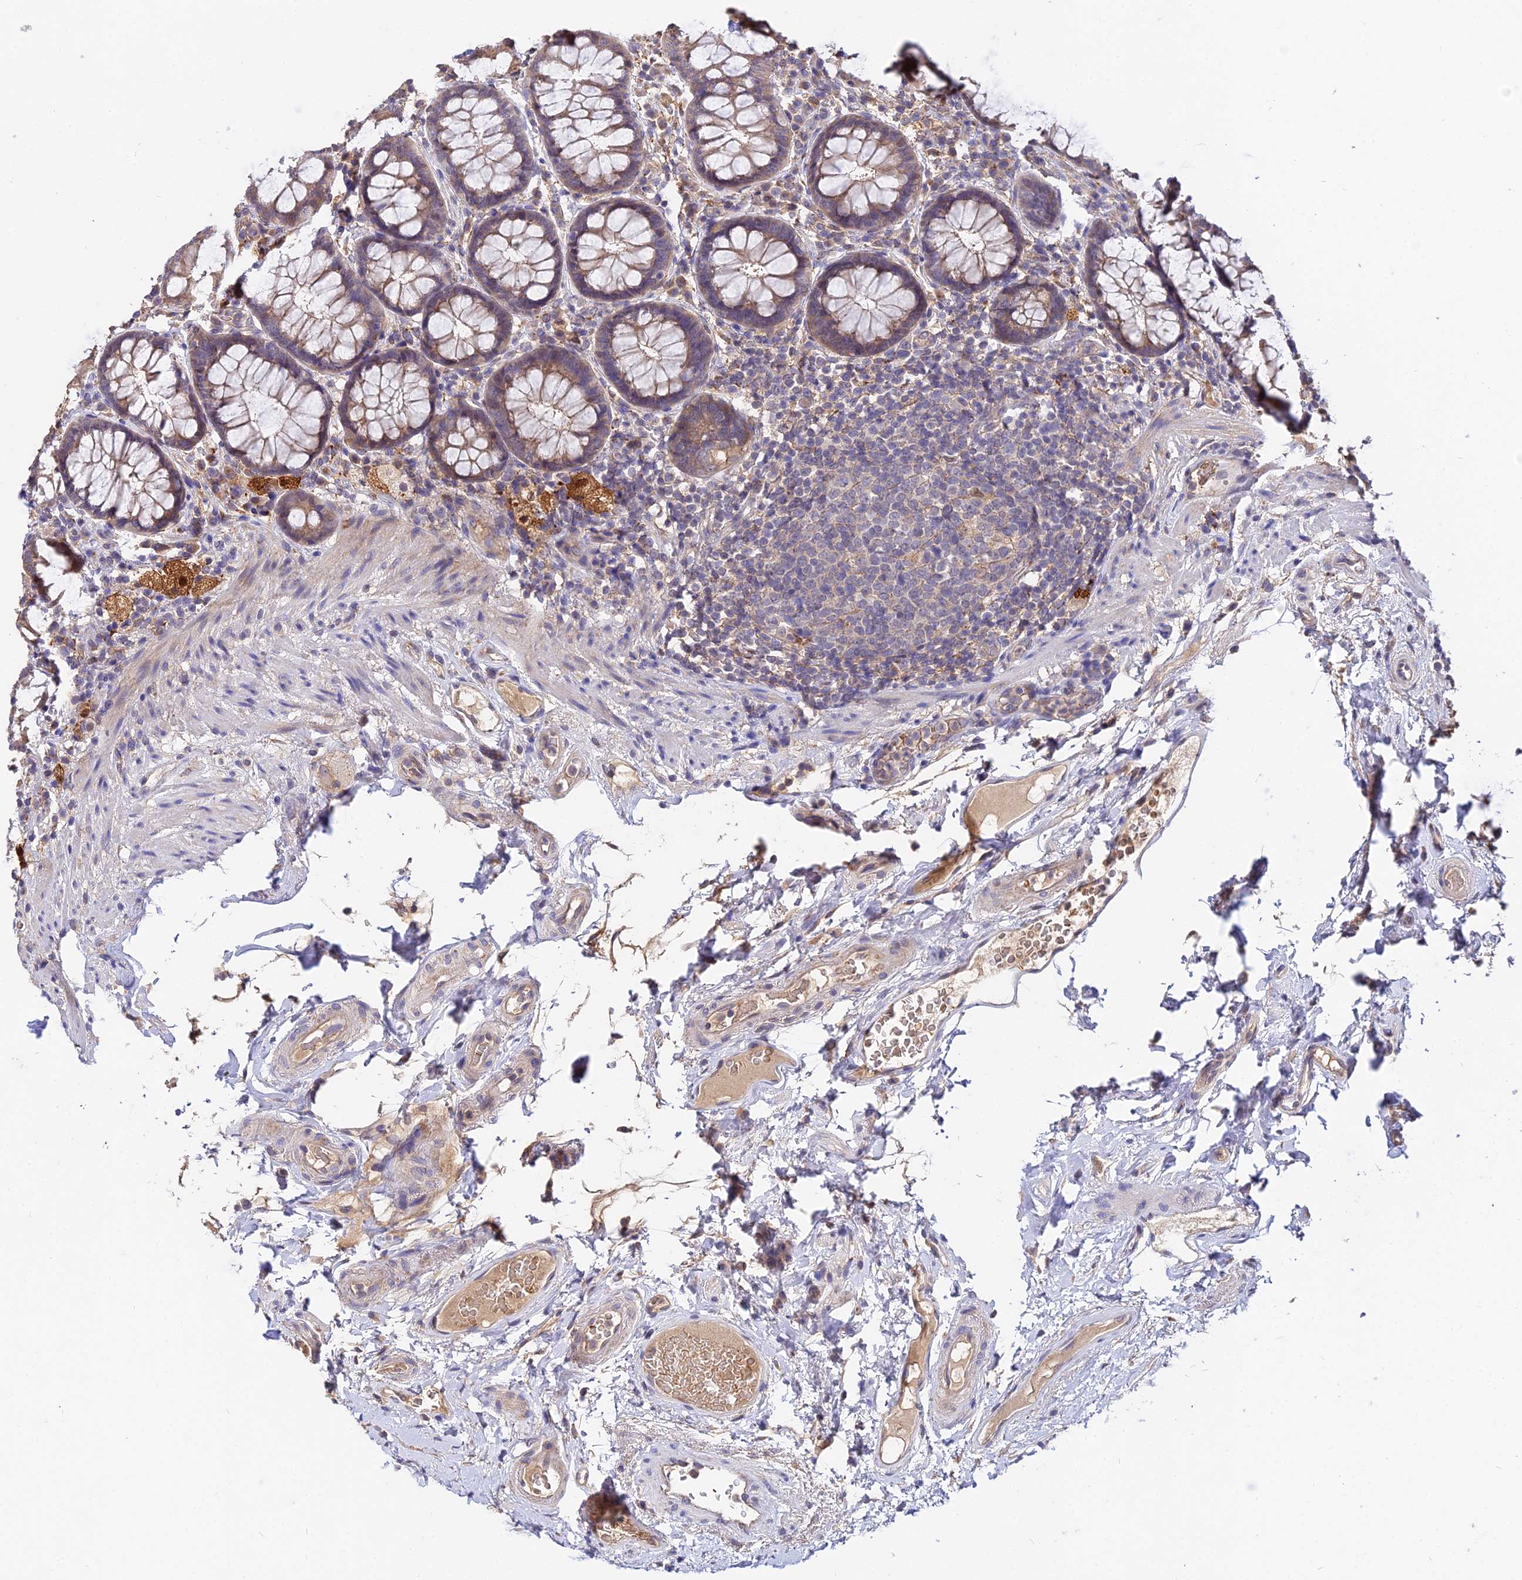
{"staining": {"intensity": "moderate", "quantity": ">75%", "location": "cytoplasmic/membranous"}, "tissue": "rectum", "cell_type": "Glandular cells", "image_type": "normal", "snomed": [{"axis": "morphology", "description": "Normal tissue, NOS"}, {"axis": "topography", "description": "Rectum"}], "caption": "Immunohistochemistry micrograph of benign rectum stained for a protein (brown), which reveals medium levels of moderate cytoplasmic/membranous staining in approximately >75% of glandular cells.", "gene": "ZBED8", "patient": {"sex": "male", "age": 83}}